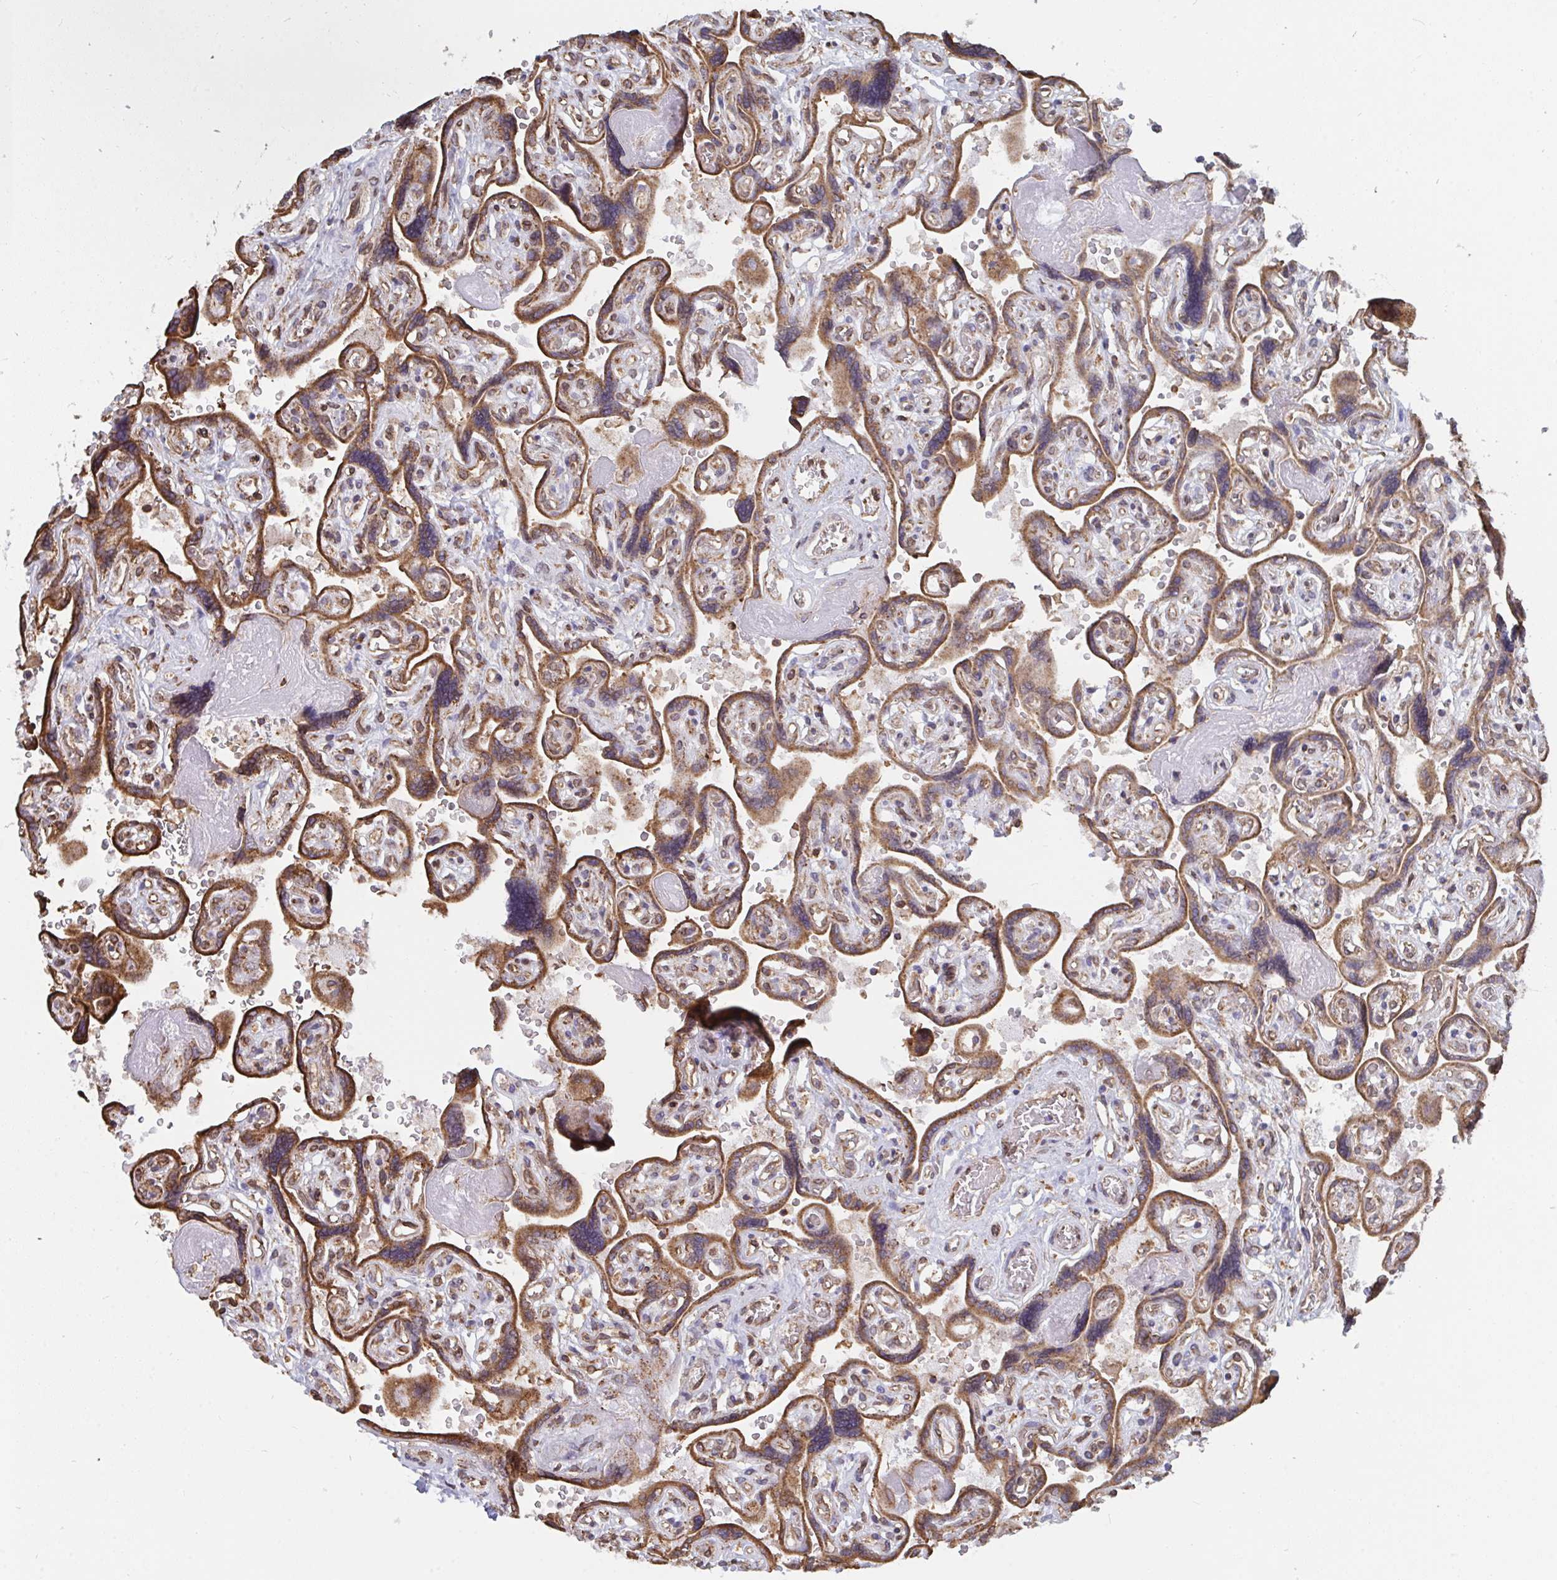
{"staining": {"intensity": "moderate", "quantity": ">75%", "location": "cytoplasmic/membranous"}, "tissue": "placenta", "cell_type": "Decidual cells", "image_type": "normal", "snomed": [{"axis": "morphology", "description": "Normal tissue, NOS"}, {"axis": "topography", "description": "Placenta"}], "caption": "Decidual cells exhibit medium levels of moderate cytoplasmic/membranous staining in approximately >75% of cells in unremarkable human placenta. The protein of interest is stained brown, and the nuclei are stained in blue (DAB (3,3'-diaminobenzidine) IHC with brightfield microscopy, high magnification).", "gene": "ELAVL1", "patient": {"sex": "female", "age": 32}}